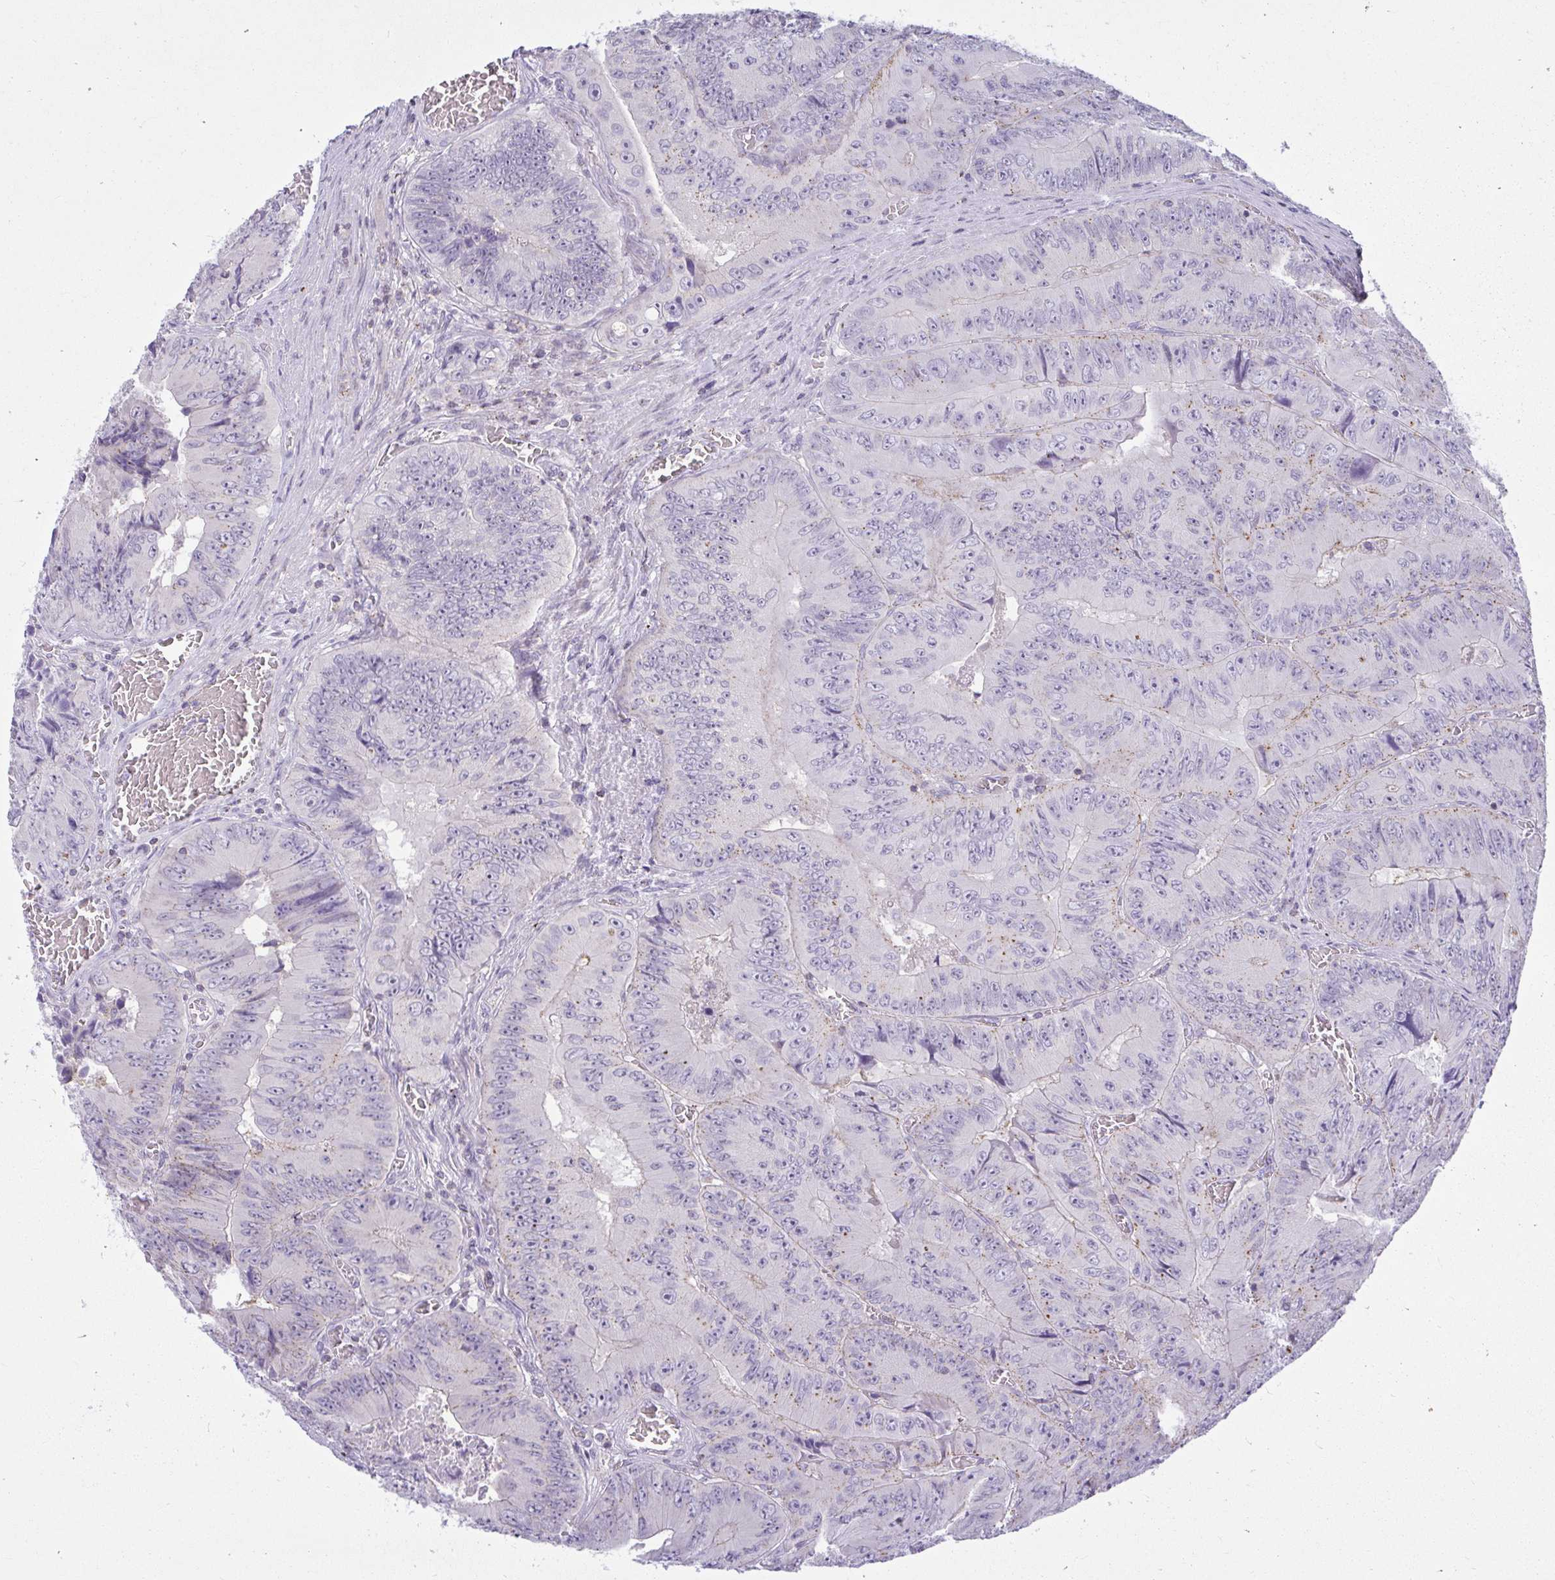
{"staining": {"intensity": "negative", "quantity": "none", "location": "none"}, "tissue": "colorectal cancer", "cell_type": "Tumor cells", "image_type": "cancer", "snomed": [{"axis": "morphology", "description": "Adenocarcinoma, NOS"}, {"axis": "topography", "description": "Colon"}], "caption": "IHC image of neoplastic tissue: colorectal cancer stained with DAB (3,3'-diaminobenzidine) exhibits no significant protein expression in tumor cells.", "gene": "VPS4B", "patient": {"sex": "female", "age": 84}}